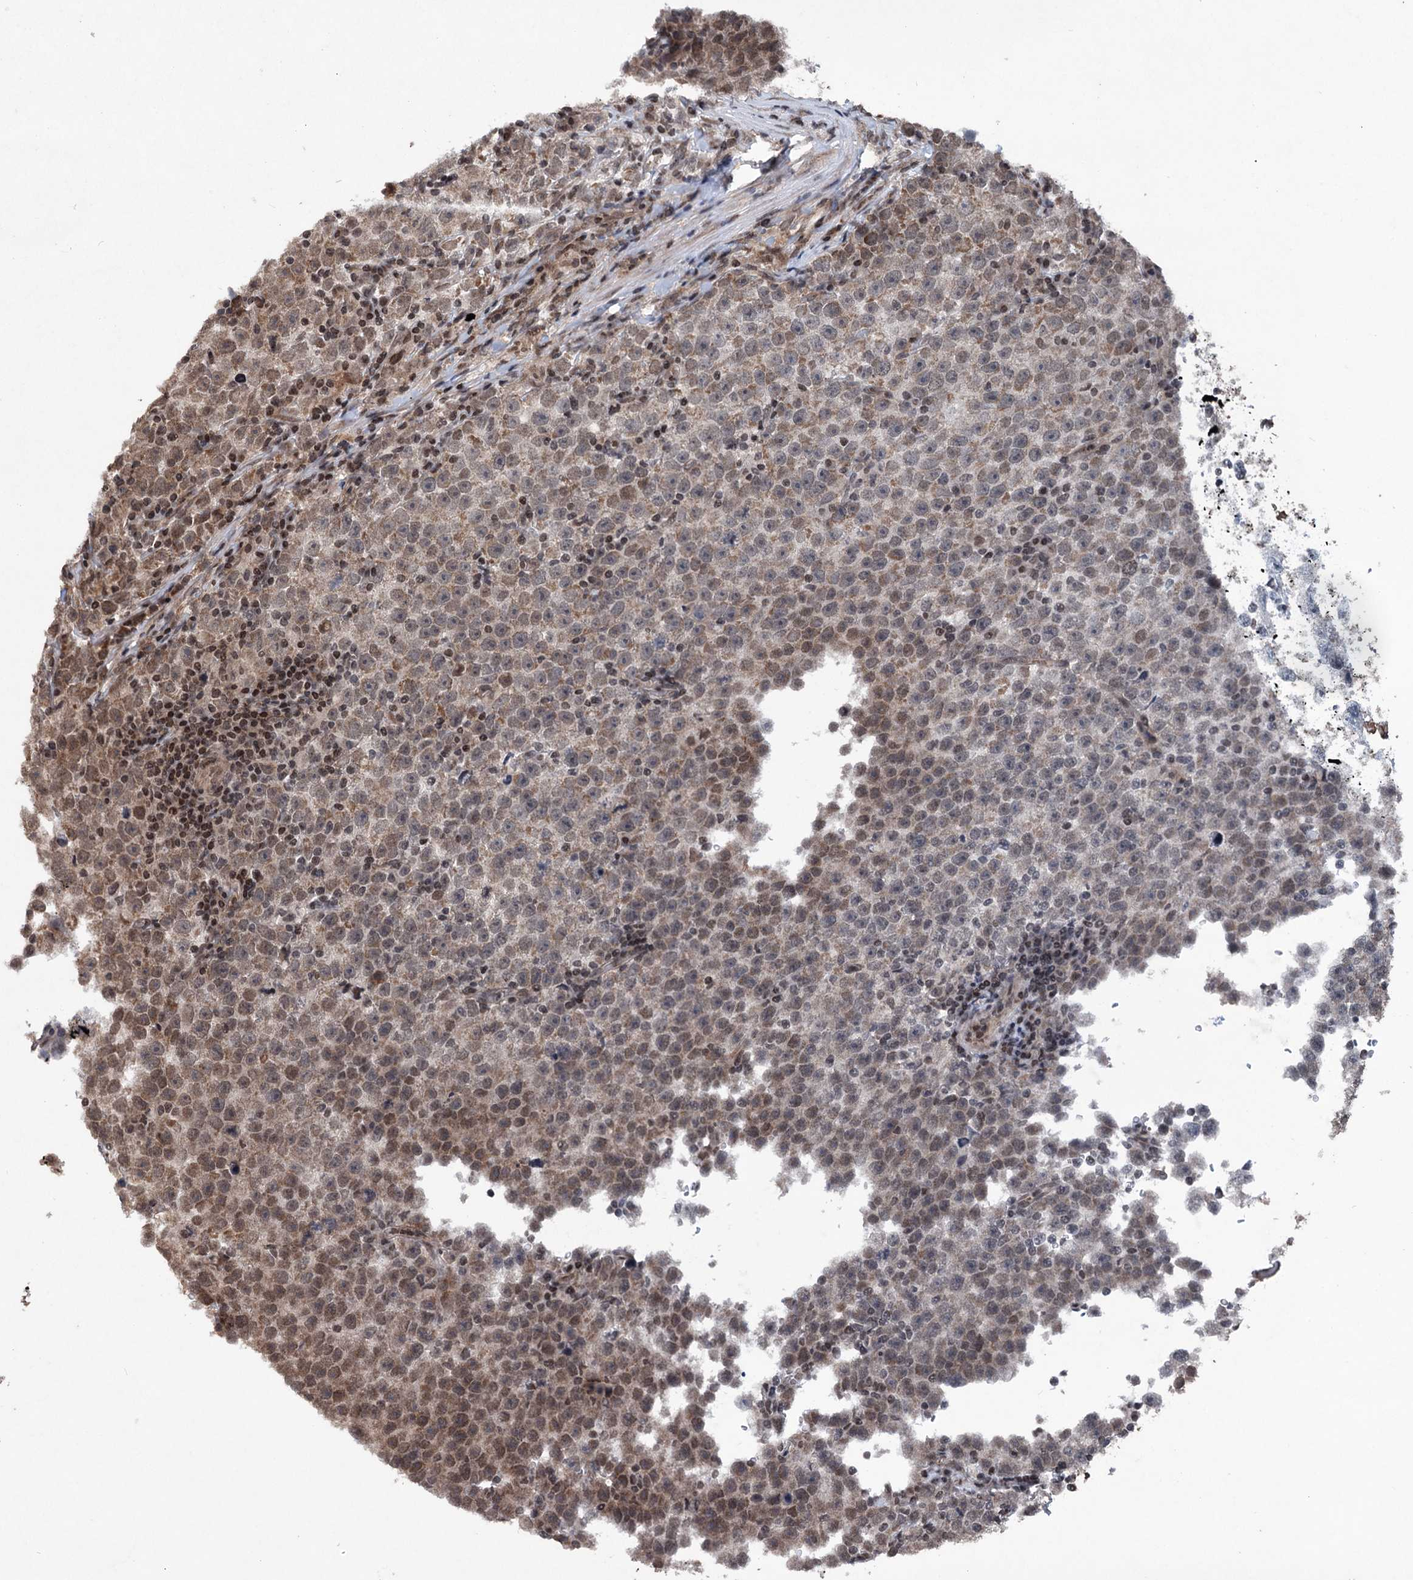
{"staining": {"intensity": "moderate", "quantity": "25%-75%", "location": "cytoplasmic/membranous,nuclear"}, "tissue": "testis cancer", "cell_type": "Tumor cells", "image_type": "cancer", "snomed": [{"axis": "morphology", "description": "Normal tissue, NOS"}, {"axis": "morphology", "description": "Seminoma, NOS"}, {"axis": "topography", "description": "Testis"}], "caption": "Immunohistochemical staining of human testis seminoma reveals medium levels of moderate cytoplasmic/membranous and nuclear staining in about 25%-75% of tumor cells.", "gene": "EYA4", "patient": {"sex": "male", "age": 43}}